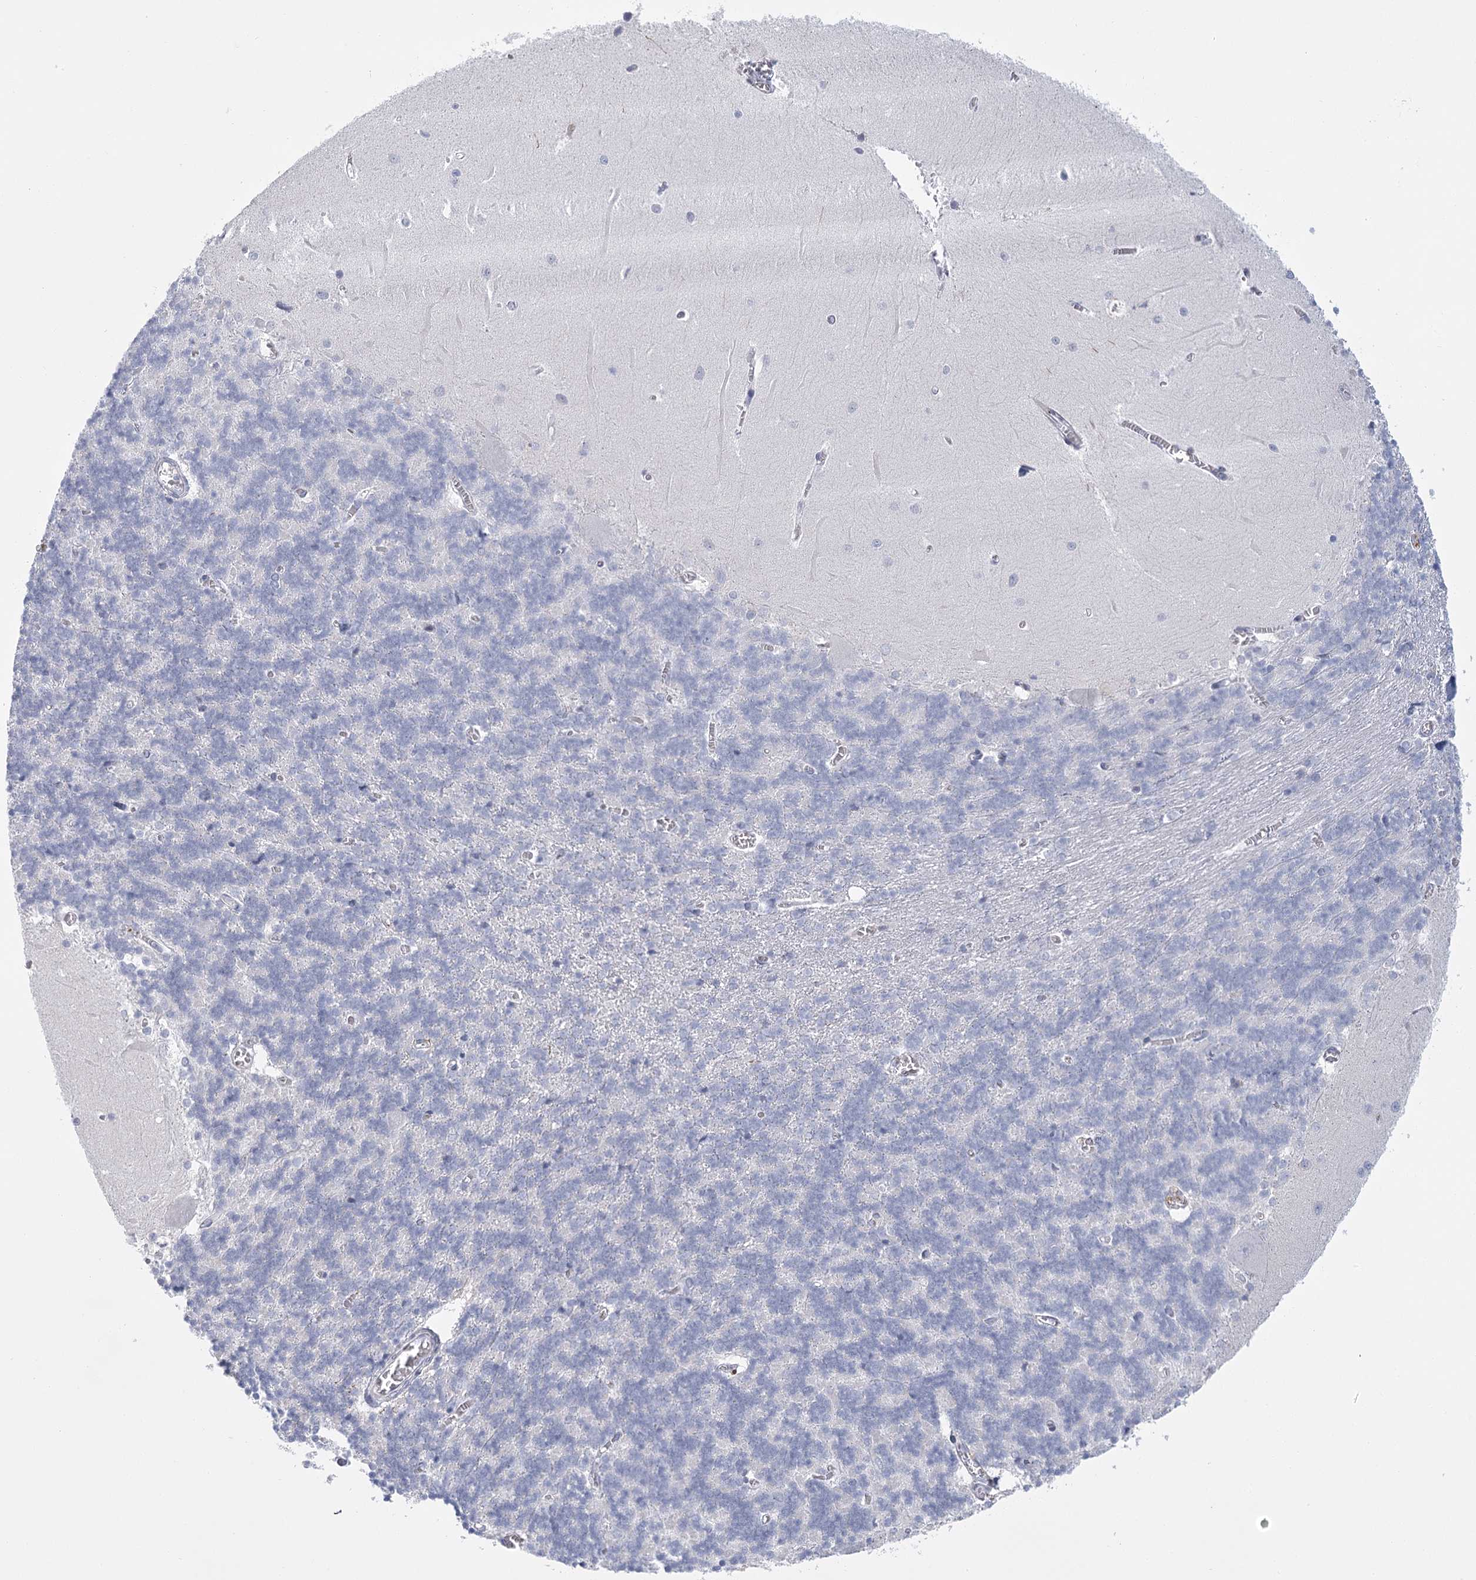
{"staining": {"intensity": "negative", "quantity": "none", "location": "none"}, "tissue": "cerebellum", "cell_type": "Cells in granular layer", "image_type": "normal", "snomed": [{"axis": "morphology", "description": "Normal tissue, NOS"}, {"axis": "topography", "description": "Cerebellum"}], "caption": "IHC of unremarkable cerebellum demonstrates no positivity in cells in granular layer.", "gene": "FAM76B", "patient": {"sex": "male", "age": 37}}